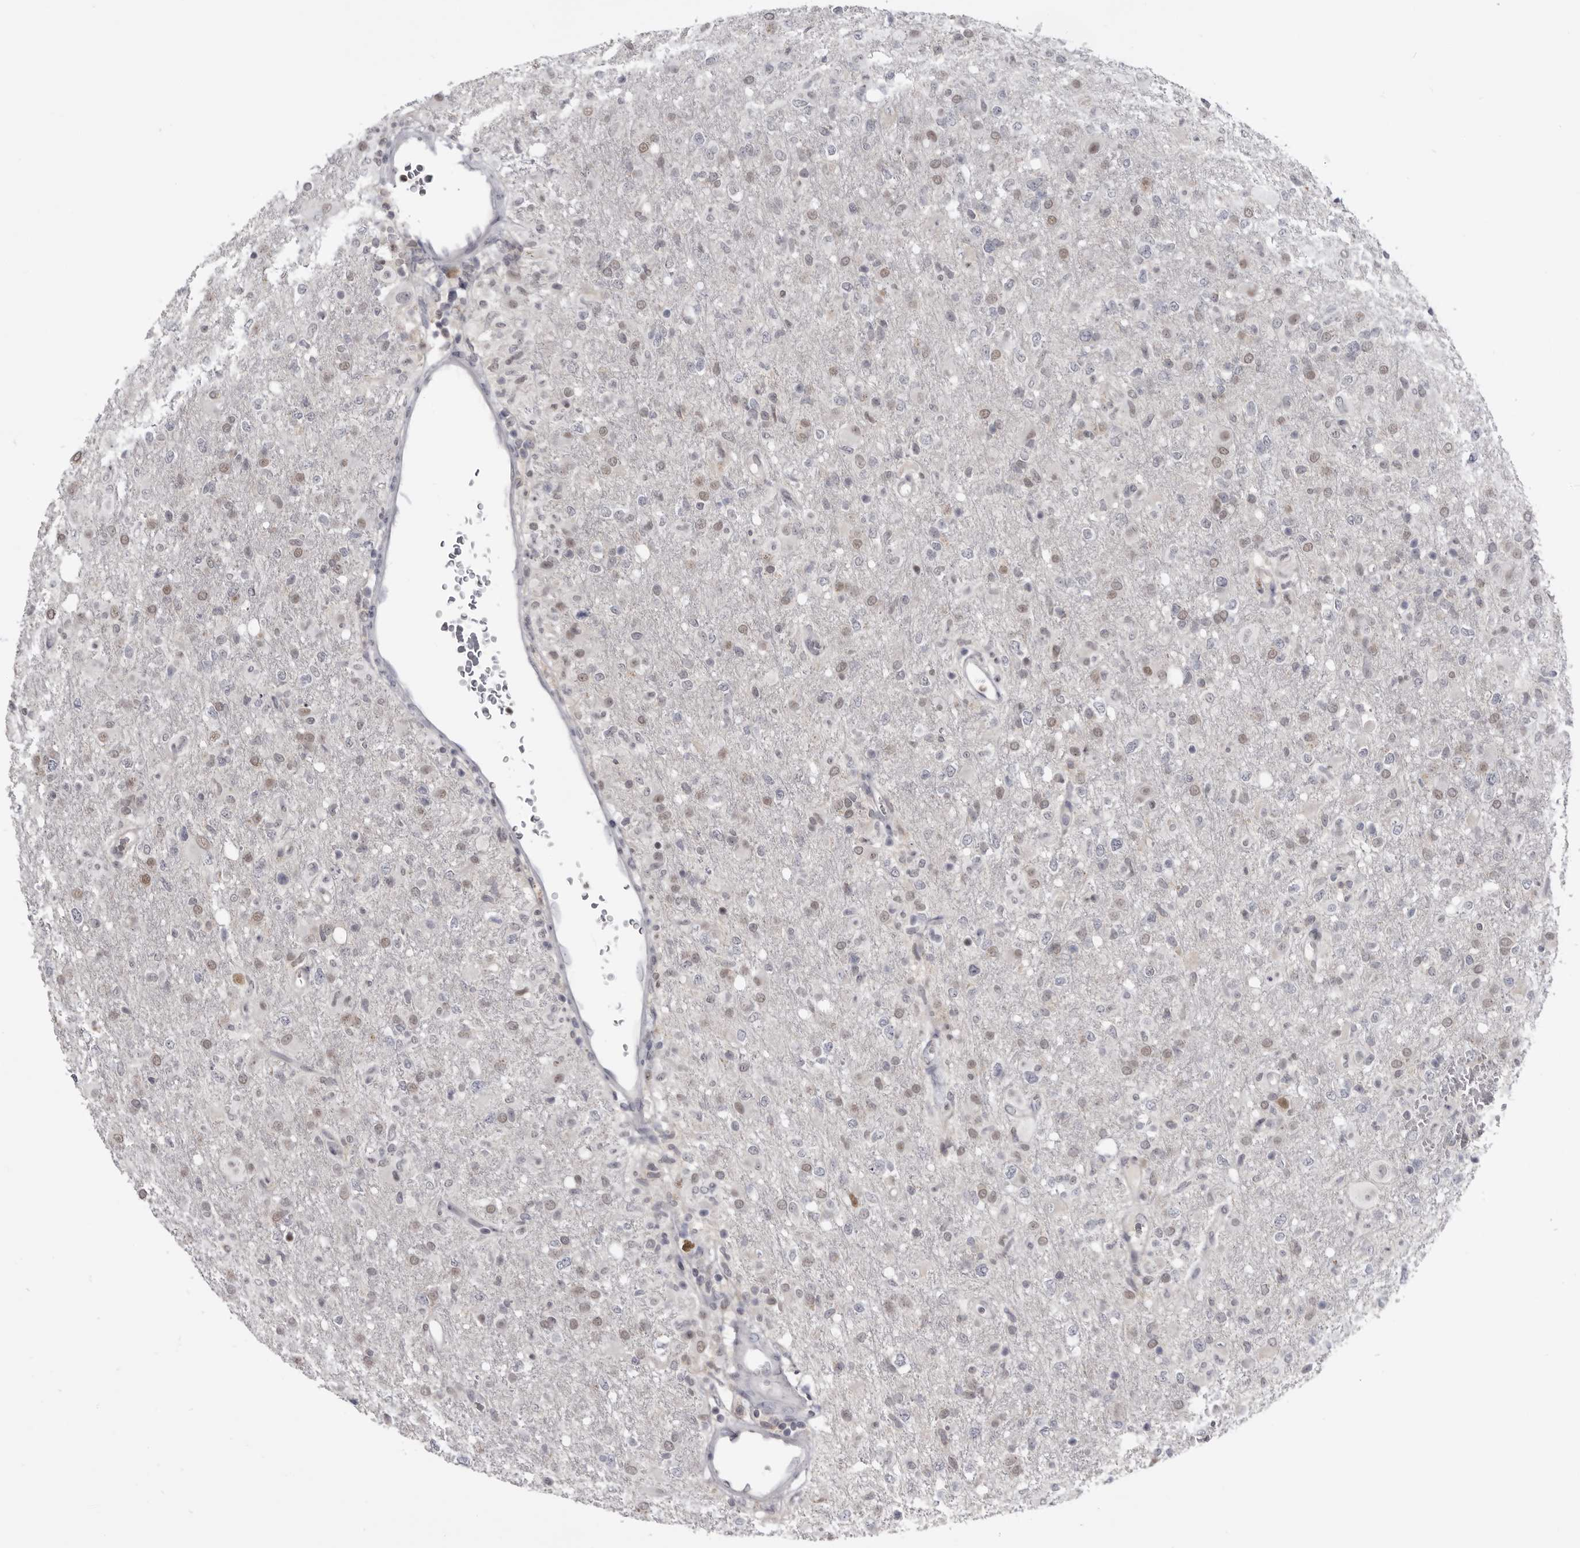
{"staining": {"intensity": "weak", "quantity": "25%-75%", "location": "nuclear"}, "tissue": "glioma", "cell_type": "Tumor cells", "image_type": "cancer", "snomed": [{"axis": "morphology", "description": "Glioma, malignant, High grade"}, {"axis": "topography", "description": "Brain"}], "caption": "Human glioma stained with a protein marker demonstrates weak staining in tumor cells.", "gene": "CGN", "patient": {"sex": "female", "age": 57}}